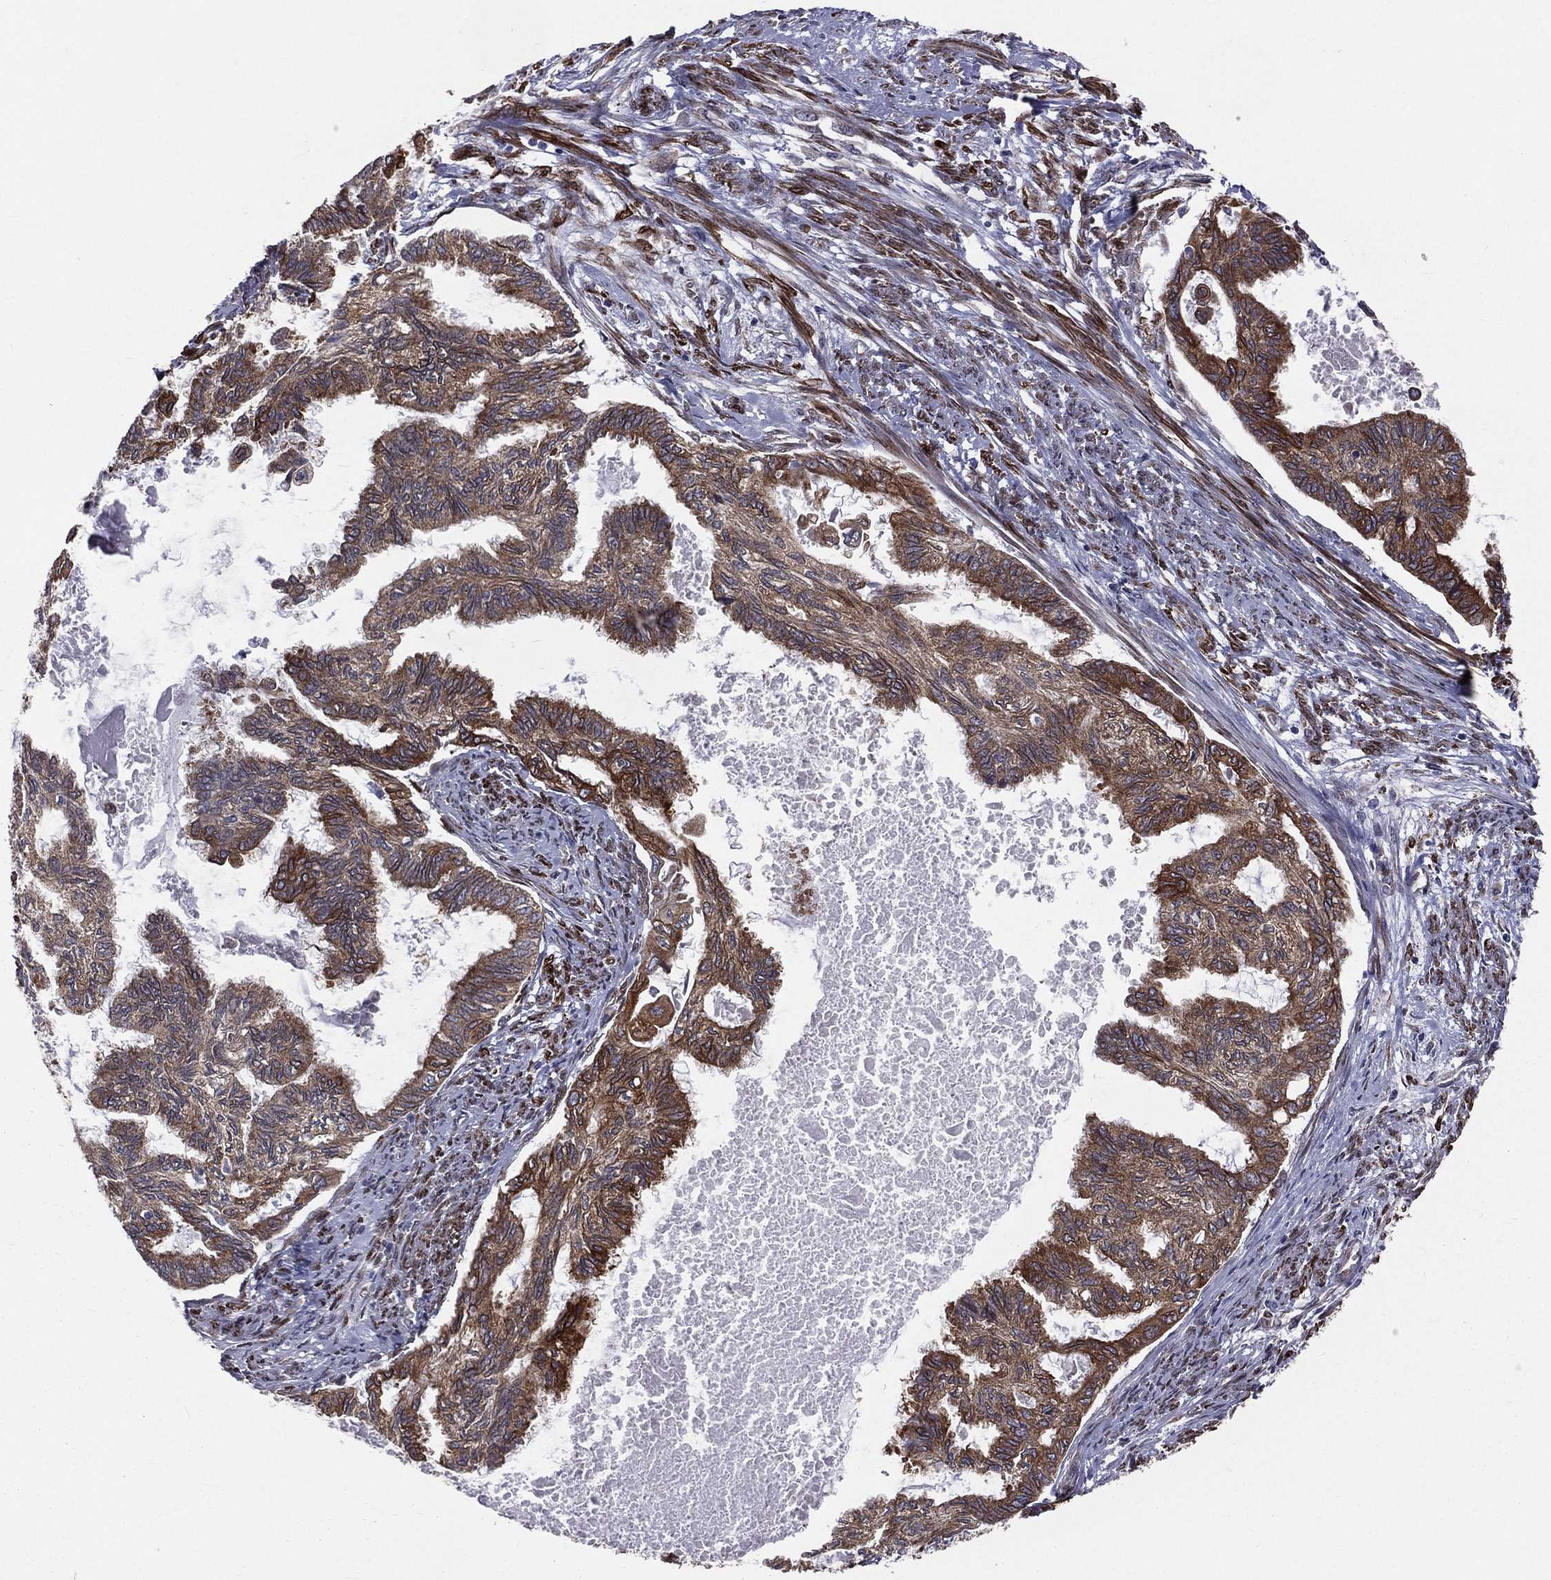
{"staining": {"intensity": "strong", "quantity": ">75%", "location": "cytoplasmic/membranous"}, "tissue": "endometrial cancer", "cell_type": "Tumor cells", "image_type": "cancer", "snomed": [{"axis": "morphology", "description": "Adenocarcinoma, NOS"}, {"axis": "topography", "description": "Endometrium"}], "caption": "Adenocarcinoma (endometrial) stained with DAB (3,3'-diaminobenzidine) immunohistochemistry displays high levels of strong cytoplasmic/membranous staining in approximately >75% of tumor cells.", "gene": "PGRMC1", "patient": {"sex": "female", "age": 86}}